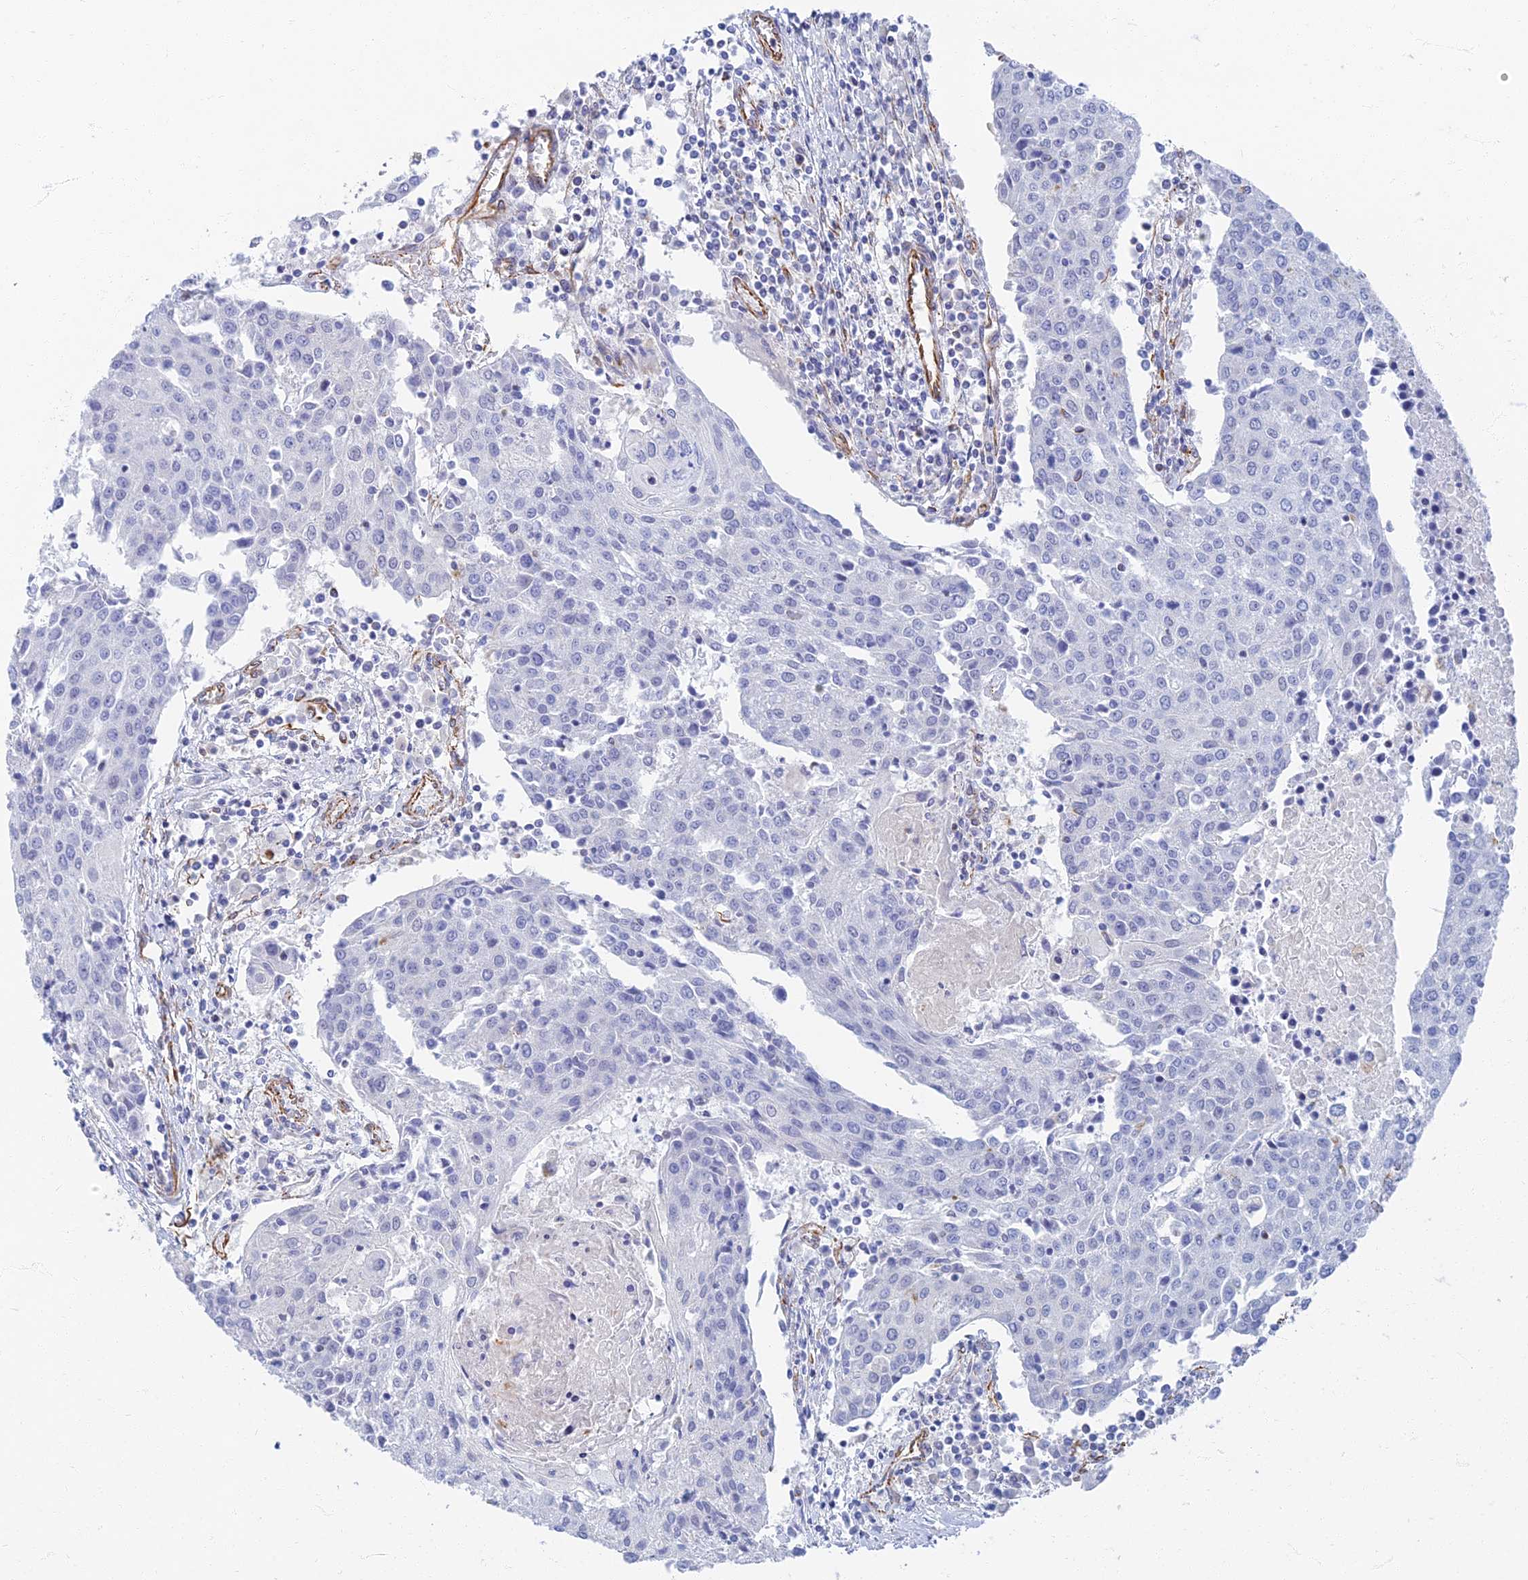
{"staining": {"intensity": "negative", "quantity": "none", "location": "none"}, "tissue": "urothelial cancer", "cell_type": "Tumor cells", "image_type": "cancer", "snomed": [{"axis": "morphology", "description": "Urothelial carcinoma, High grade"}, {"axis": "topography", "description": "Urinary bladder"}], "caption": "The image displays no significant expression in tumor cells of urothelial cancer.", "gene": "RMC1", "patient": {"sex": "female", "age": 85}}